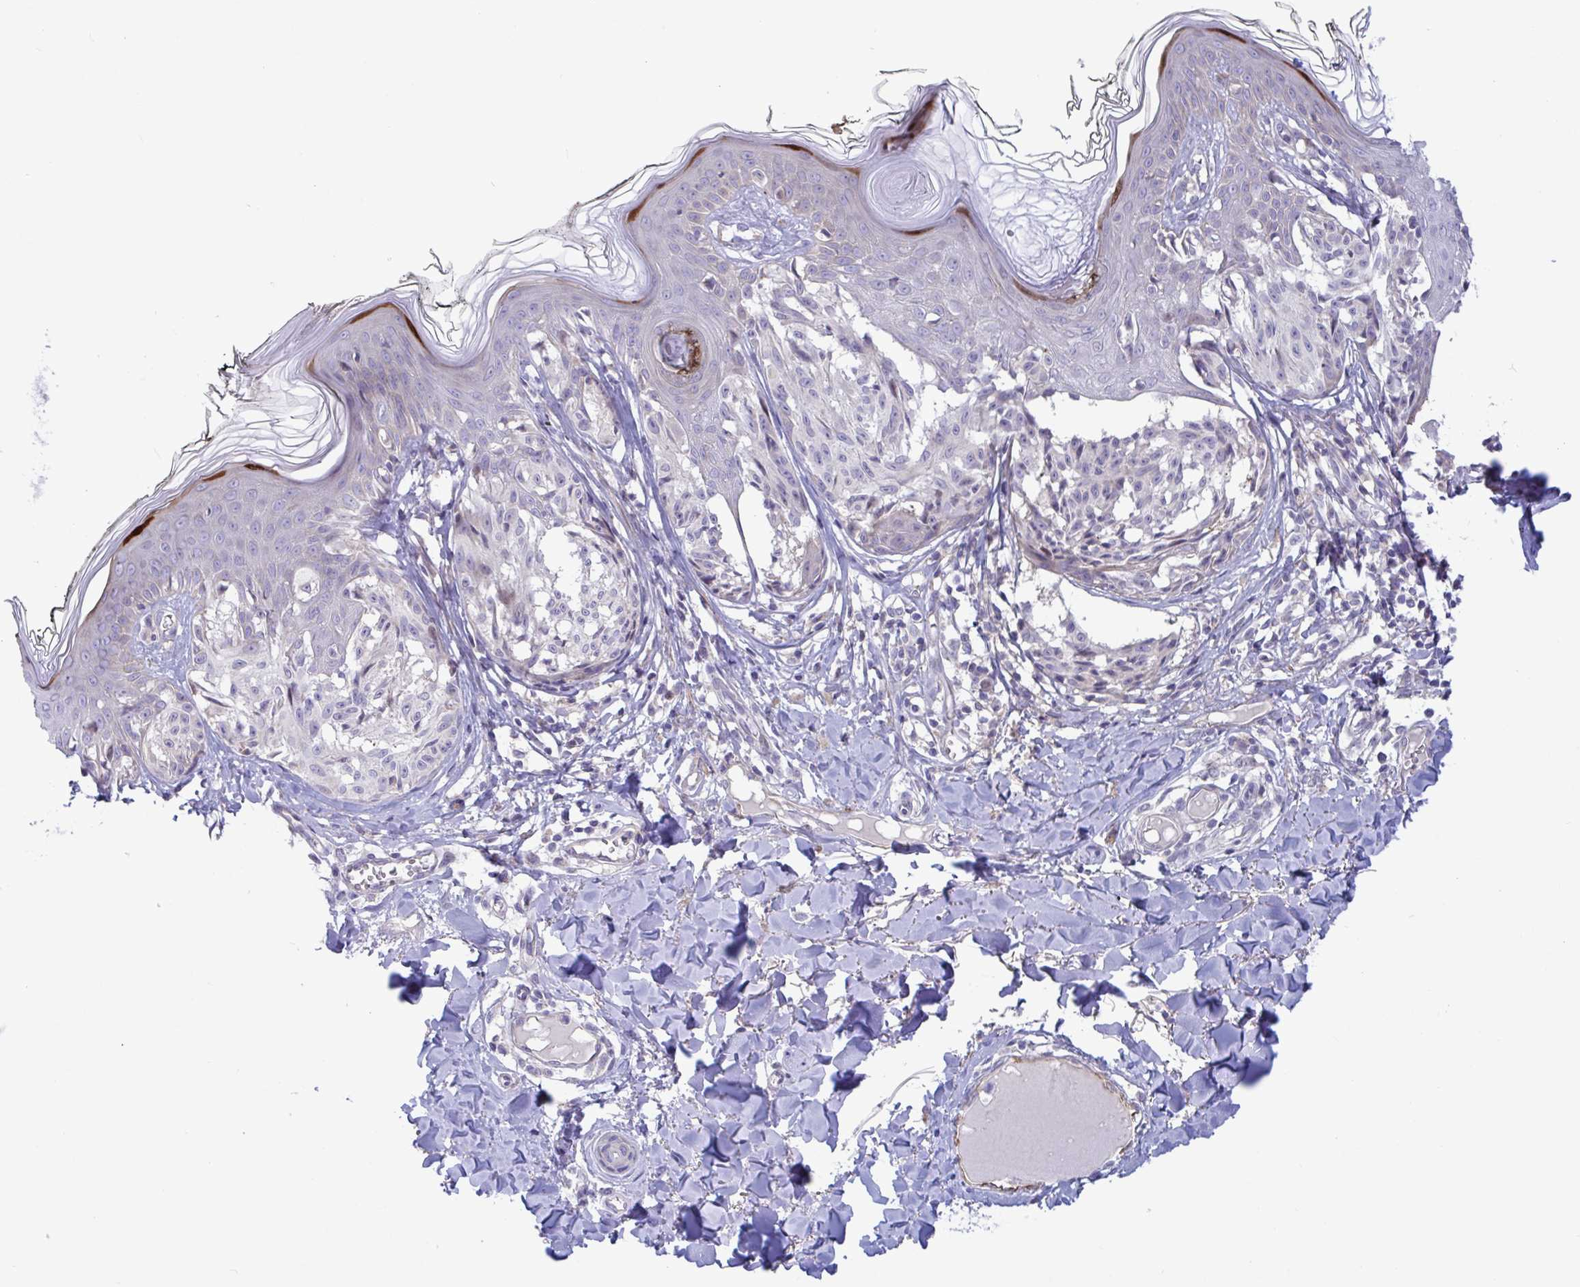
{"staining": {"intensity": "negative", "quantity": "none", "location": "none"}, "tissue": "melanoma", "cell_type": "Tumor cells", "image_type": "cancer", "snomed": [{"axis": "morphology", "description": "Malignant melanoma, NOS"}, {"axis": "topography", "description": "Skin"}], "caption": "An immunohistochemistry (IHC) histopathology image of malignant melanoma is shown. There is no staining in tumor cells of malignant melanoma. The staining was performed using DAB (3,3'-diaminobenzidine) to visualize the protein expression in brown, while the nuclei were stained in blue with hematoxylin (Magnification: 20x).", "gene": "IL37", "patient": {"sex": "female", "age": 43}}